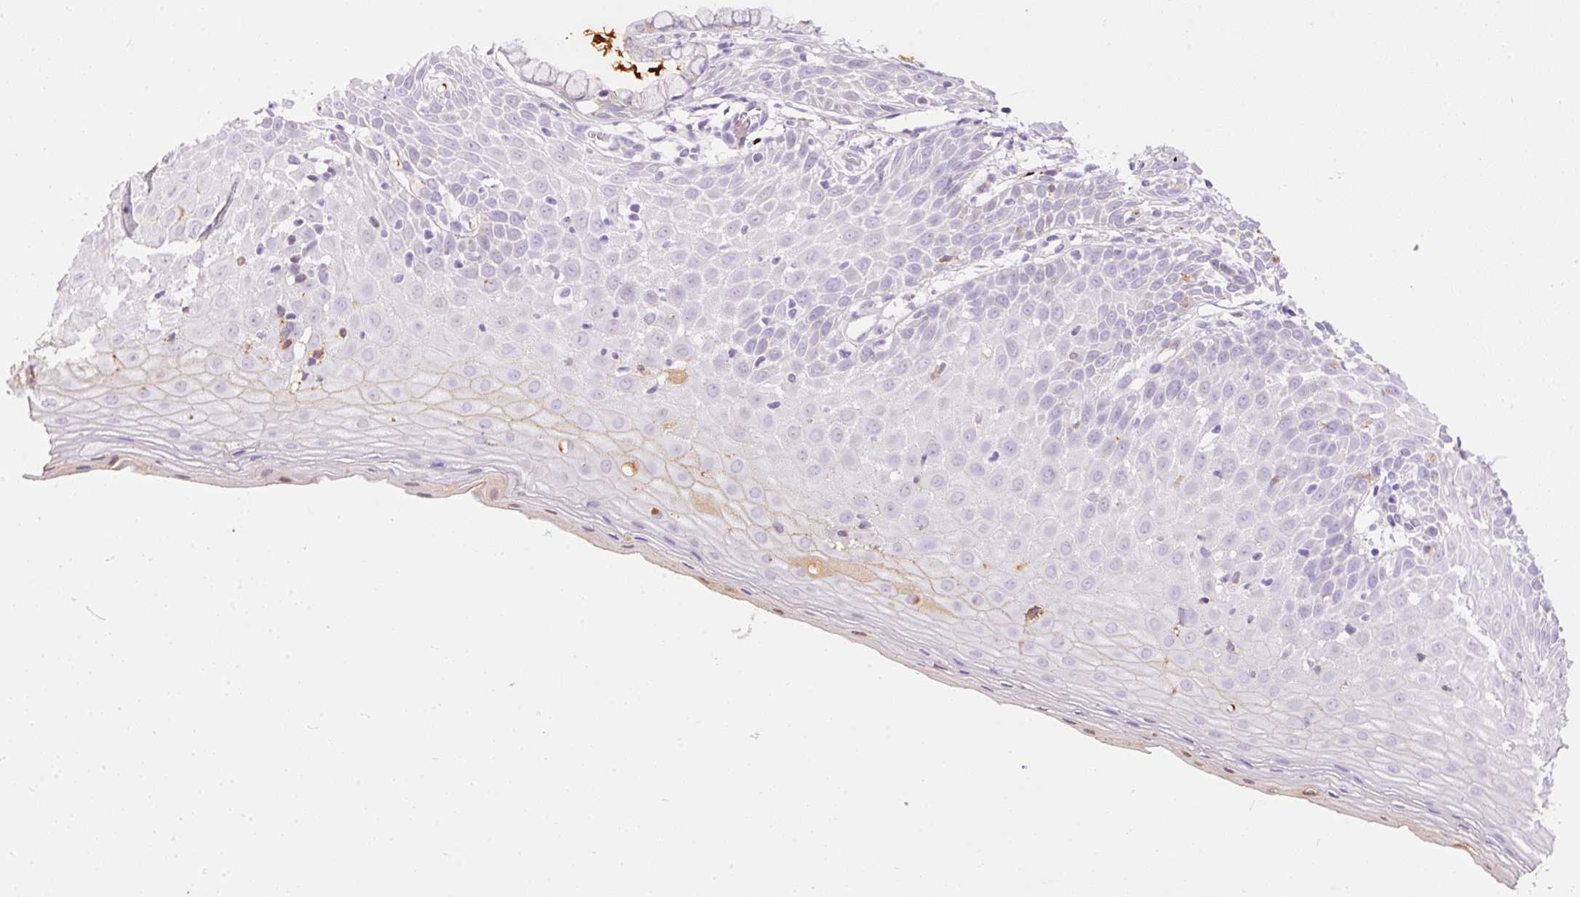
{"staining": {"intensity": "moderate", "quantity": "<25%", "location": "cytoplasmic/membranous"}, "tissue": "cervix", "cell_type": "Glandular cells", "image_type": "normal", "snomed": [{"axis": "morphology", "description": "Normal tissue, NOS"}, {"axis": "topography", "description": "Cervix"}], "caption": "The photomicrograph shows staining of benign cervix, revealing moderate cytoplasmic/membranous protein positivity (brown color) within glandular cells.", "gene": "PRPF38B", "patient": {"sex": "female", "age": 36}}